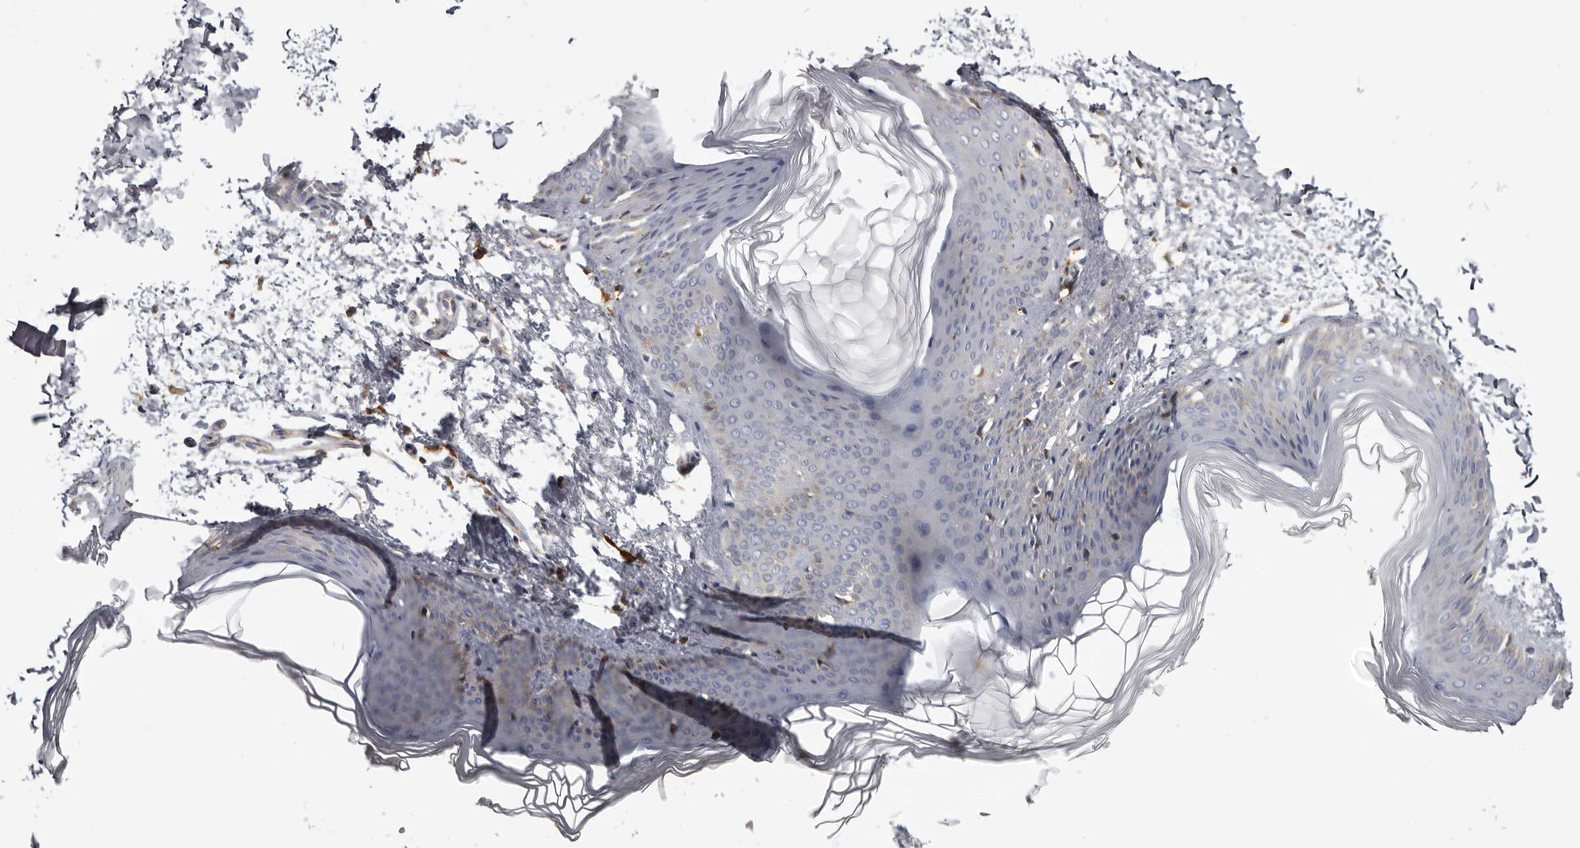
{"staining": {"intensity": "negative", "quantity": "none", "location": "none"}, "tissue": "skin", "cell_type": "Fibroblasts", "image_type": "normal", "snomed": [{"axis": "morphology", "description": "Normal tissue, NOS"}, {"axis": "topography", "description": "Skin"}], "caption": "Immunohistochemistry (IHC) photomicrograph of unremarkable skin: human skin stained with DAB (3,3'-diaminobenzidine) demonstrates no significant protein positivity in fibroblasts. (DAB (3,3'-diaminobenzidine) immunohistochemistry visualized using brightfield microscopy, high magnification).", "gene": "CBL", "patient": {"sex": "female", "age": 27}}